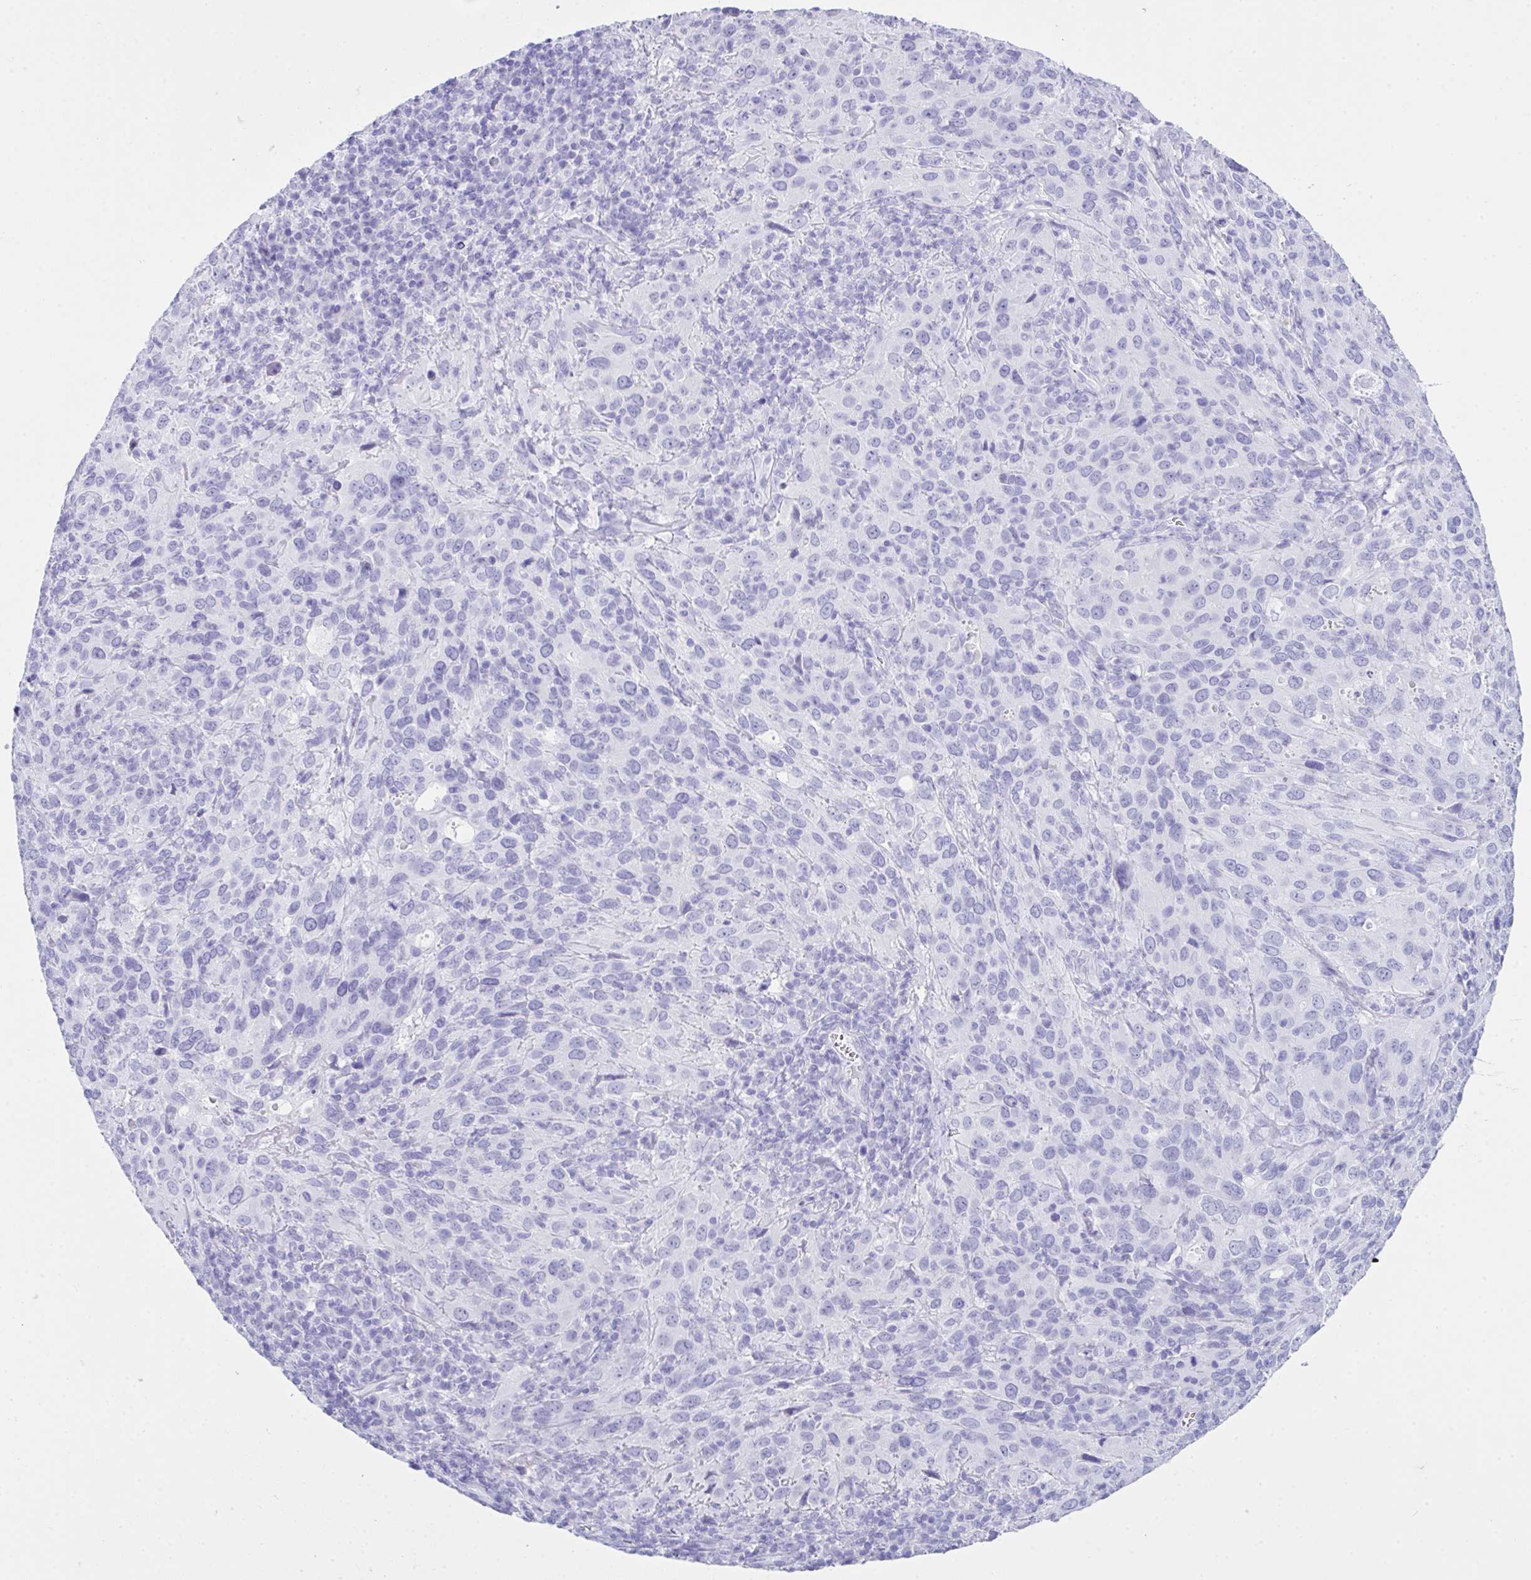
{"staining": {"intensity": "negative", "quantity": "none", "location": "none"}, "tissue": "cervical cancer", "cell_type": "Tumor cells", "image_type": "cancer", "snomed": [{"axis": "morphology", "description": "Squamous cell carcinoma, NOS"}, {"axis": "topography", "description": "Cervix"}], "caption": "An IHC image of cervical cancer (squamous cell carcinoma) is shown. There is no staining in tumor cells of cervical cancer (squamous cell carcinoma).", "gene": "LGALS4", "patient": {"sex": "female", "age": 51}}